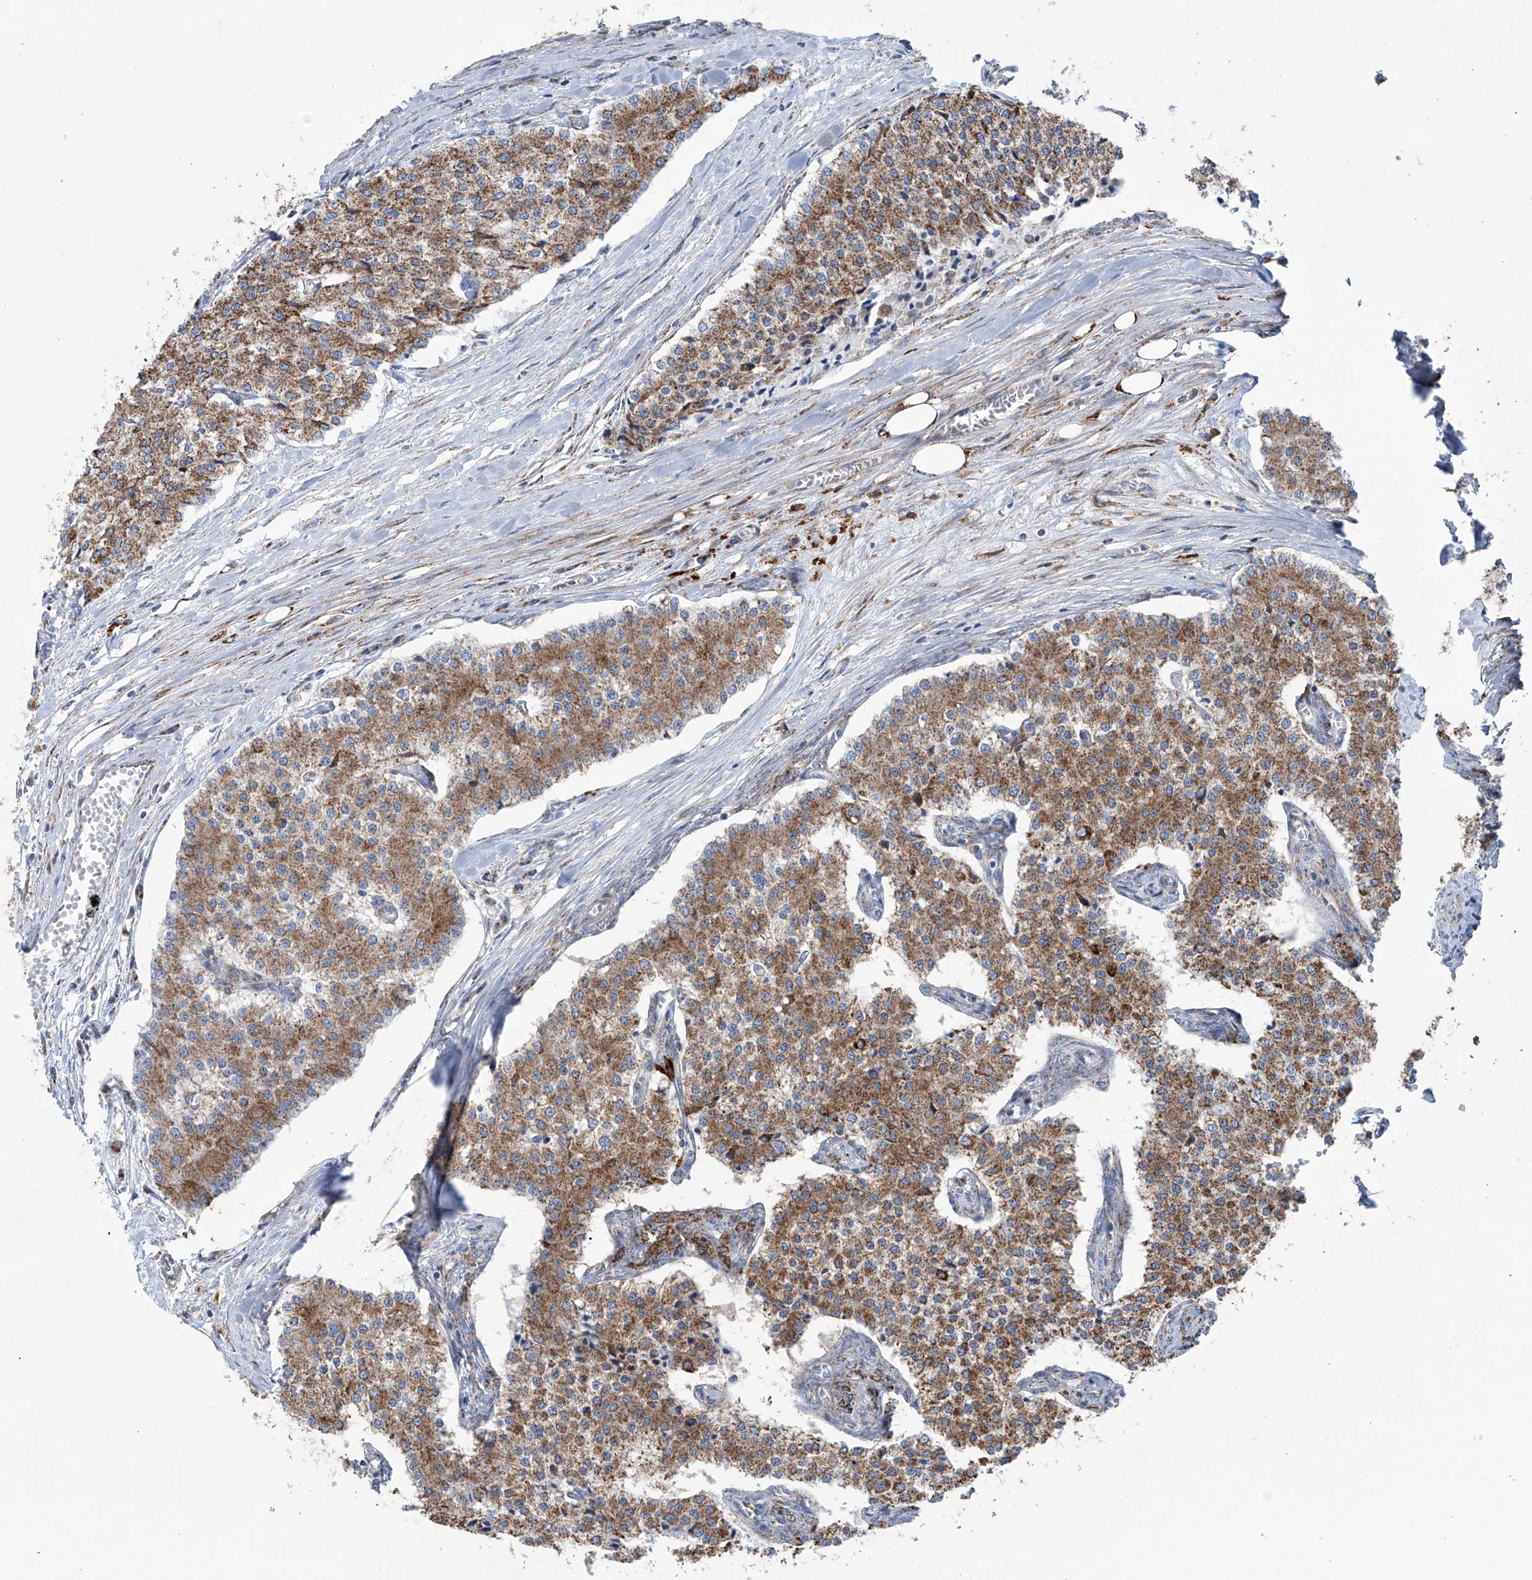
{"staining": {"intensity": "moderate", "quantity": ">75%", "location": "cytoplasmic/membranous"}, "tissue": "carcinoid", "cell_type": "Tumor cells", "image_type": "cancer", "snomed": [{"axis": "morphology", "description": "Carcinoid, malignant, NOS"}, {"axis": "topography", "description": "Colon"}], "caption": "Immunohistochemistry of human carcinoid (malignant) reveals medium levels of moderate cytoplasmic/membranous staining in about >75% of tumor cells. The staining was performed using DAB, with brown indicating positive protein expression. Nuclei are stained blue with hematoxylin.", "gene": "ALDH6A1", "patient": {"sex": "female", "age": 52}}